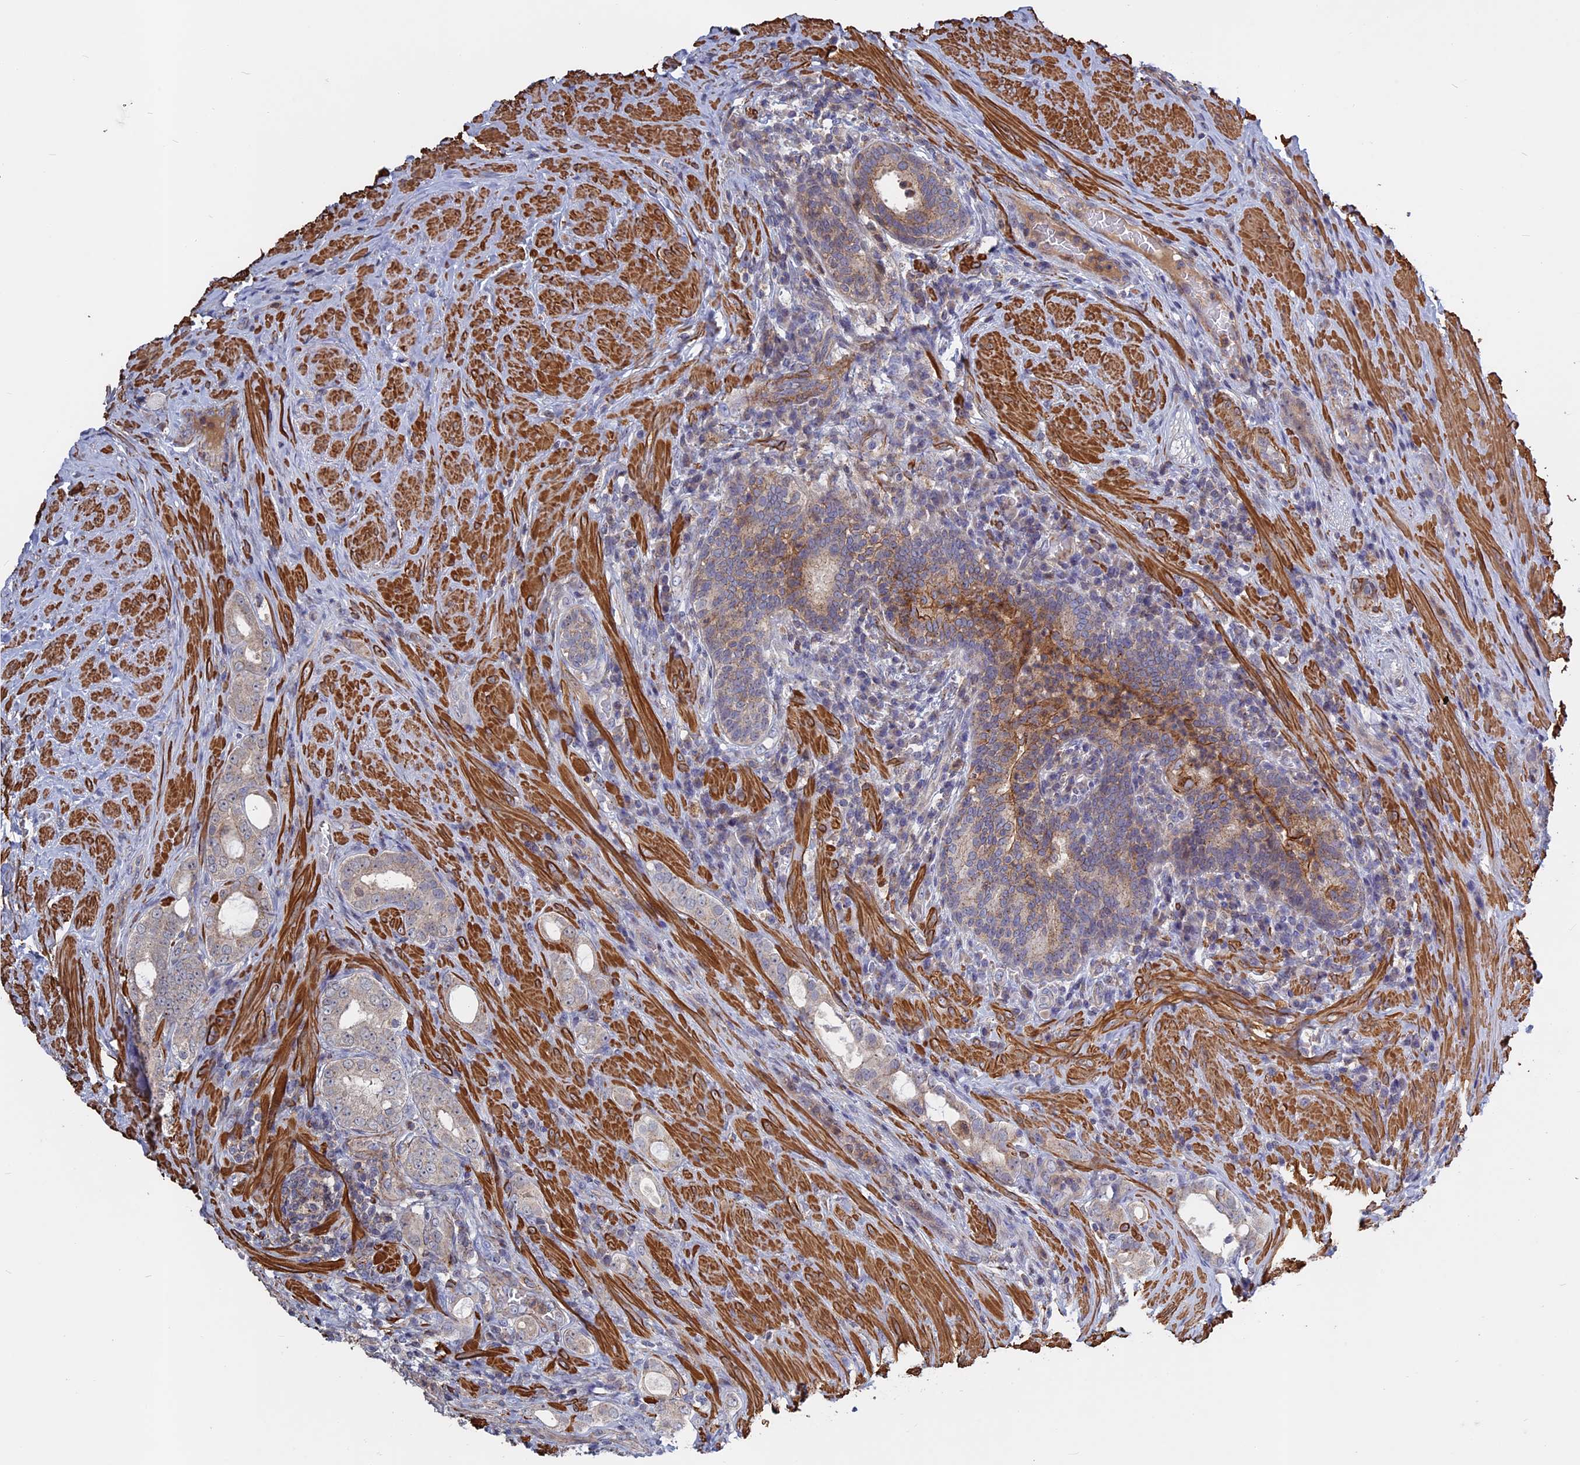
{"staining": {"intensity": "negative", "quantity": "none", "location": "none"}, "tissue": "prostate cancer", "cell_type": "Tumor cells", "image_type": "cancer", "snomed": [{"axis": "morphology", "description": "Adenocarcinoma, Low grade"}, {"axis": "topography", "description": "Prostate"}], "caption": "An immunohistochemistry image of prostate cancer (low-grade adenocarcinoma) is shown. There is no staining in tumor cells of prostate cancer (low-grade adenocarcinoma).", "gene": "LYPD5", "patient": {"sex": "male", "age": 68}}